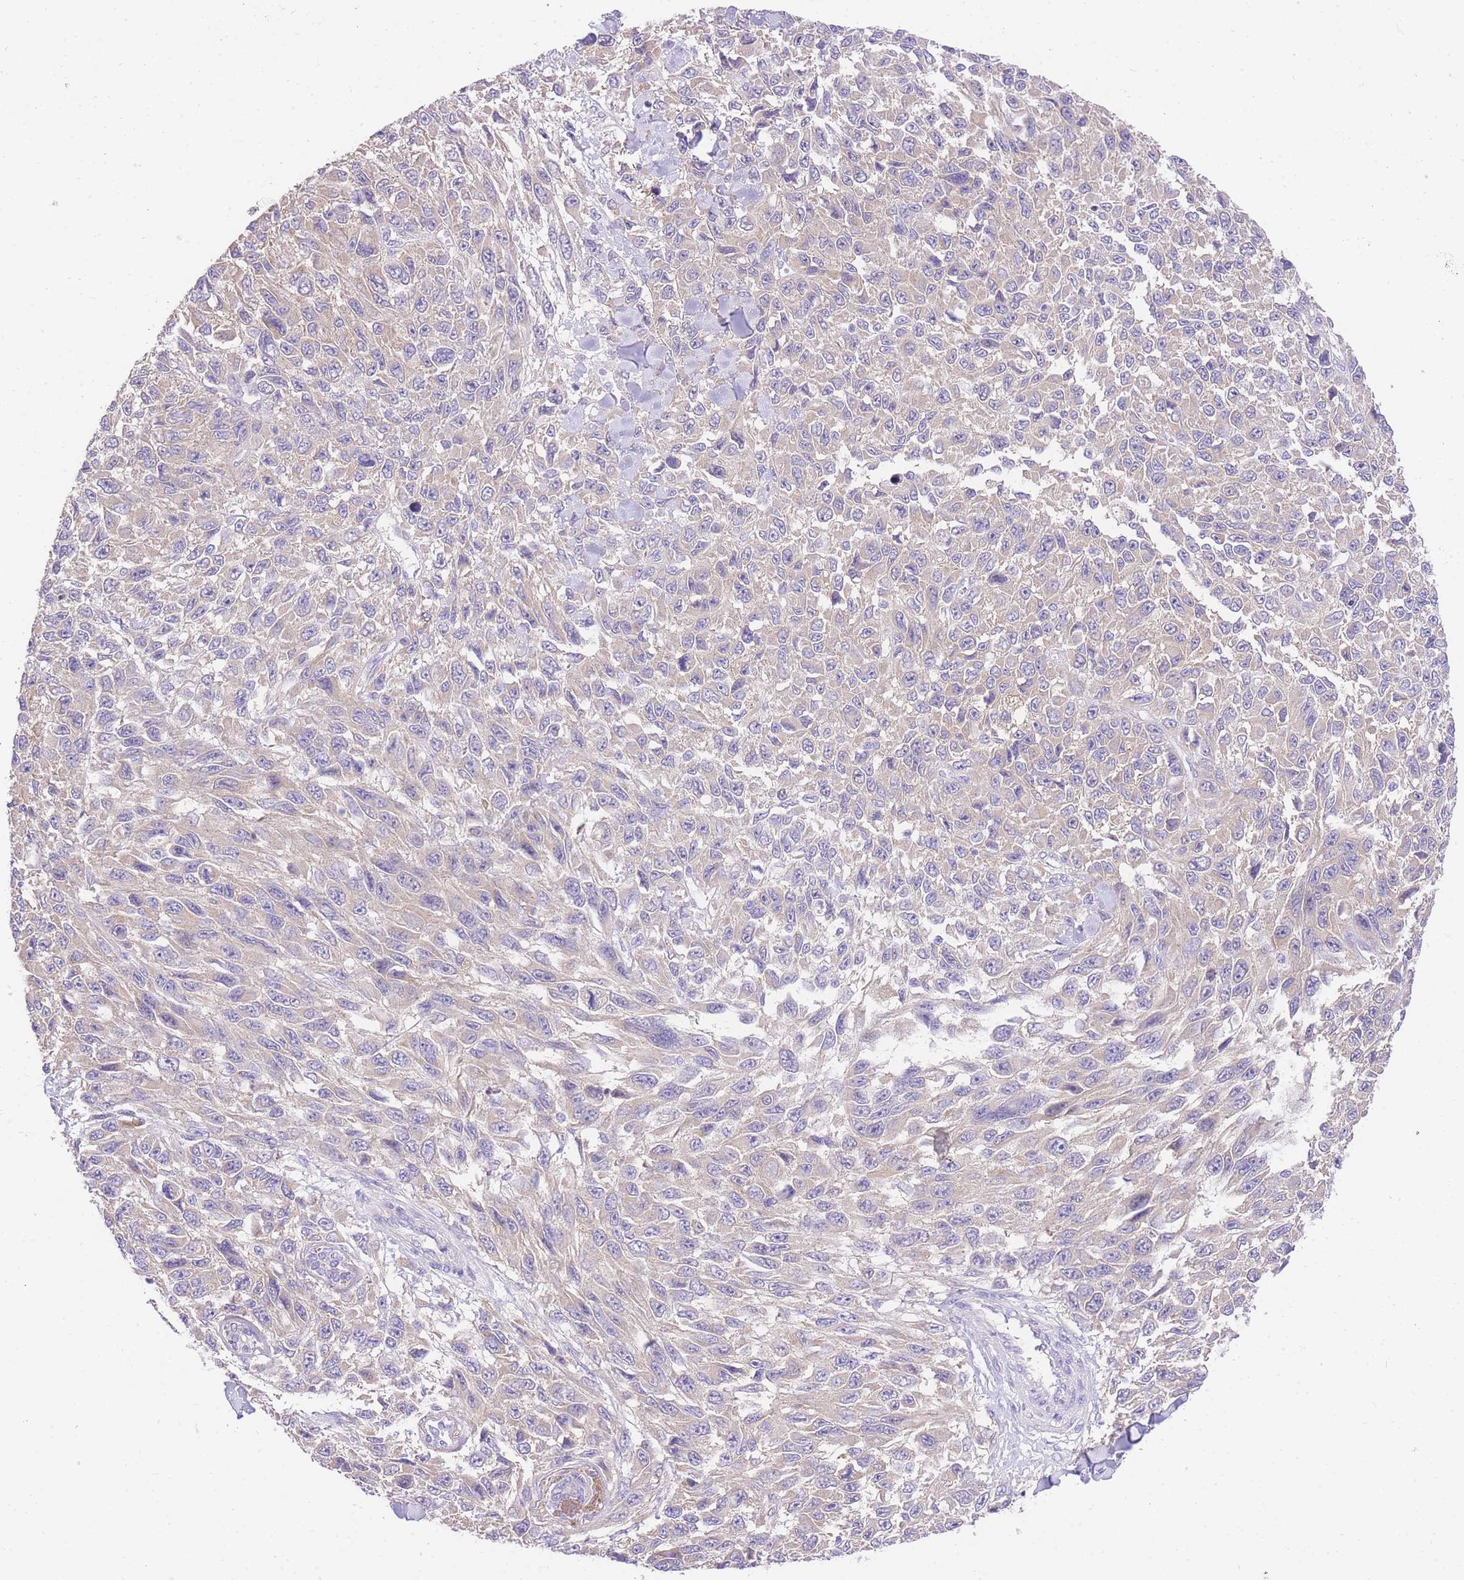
{"staining": {"intensity": "negative", "quantity": "none", "location": "none"}, "tissue": "melanoma", "cell_type": "Tumor cells", "image_type": "cancer", "snomed": [{"axis": "morphology", "description": "Malignant melanoma, NOS"}, {"axis": "topography", "description": "Skin"}], "caption": "The immunohistochemistry micrograph has no significant staining in tumor cells of malignant melanoma tissue.", "gene": "LIPH", "patient": {"sex": "female", "age": 96}}